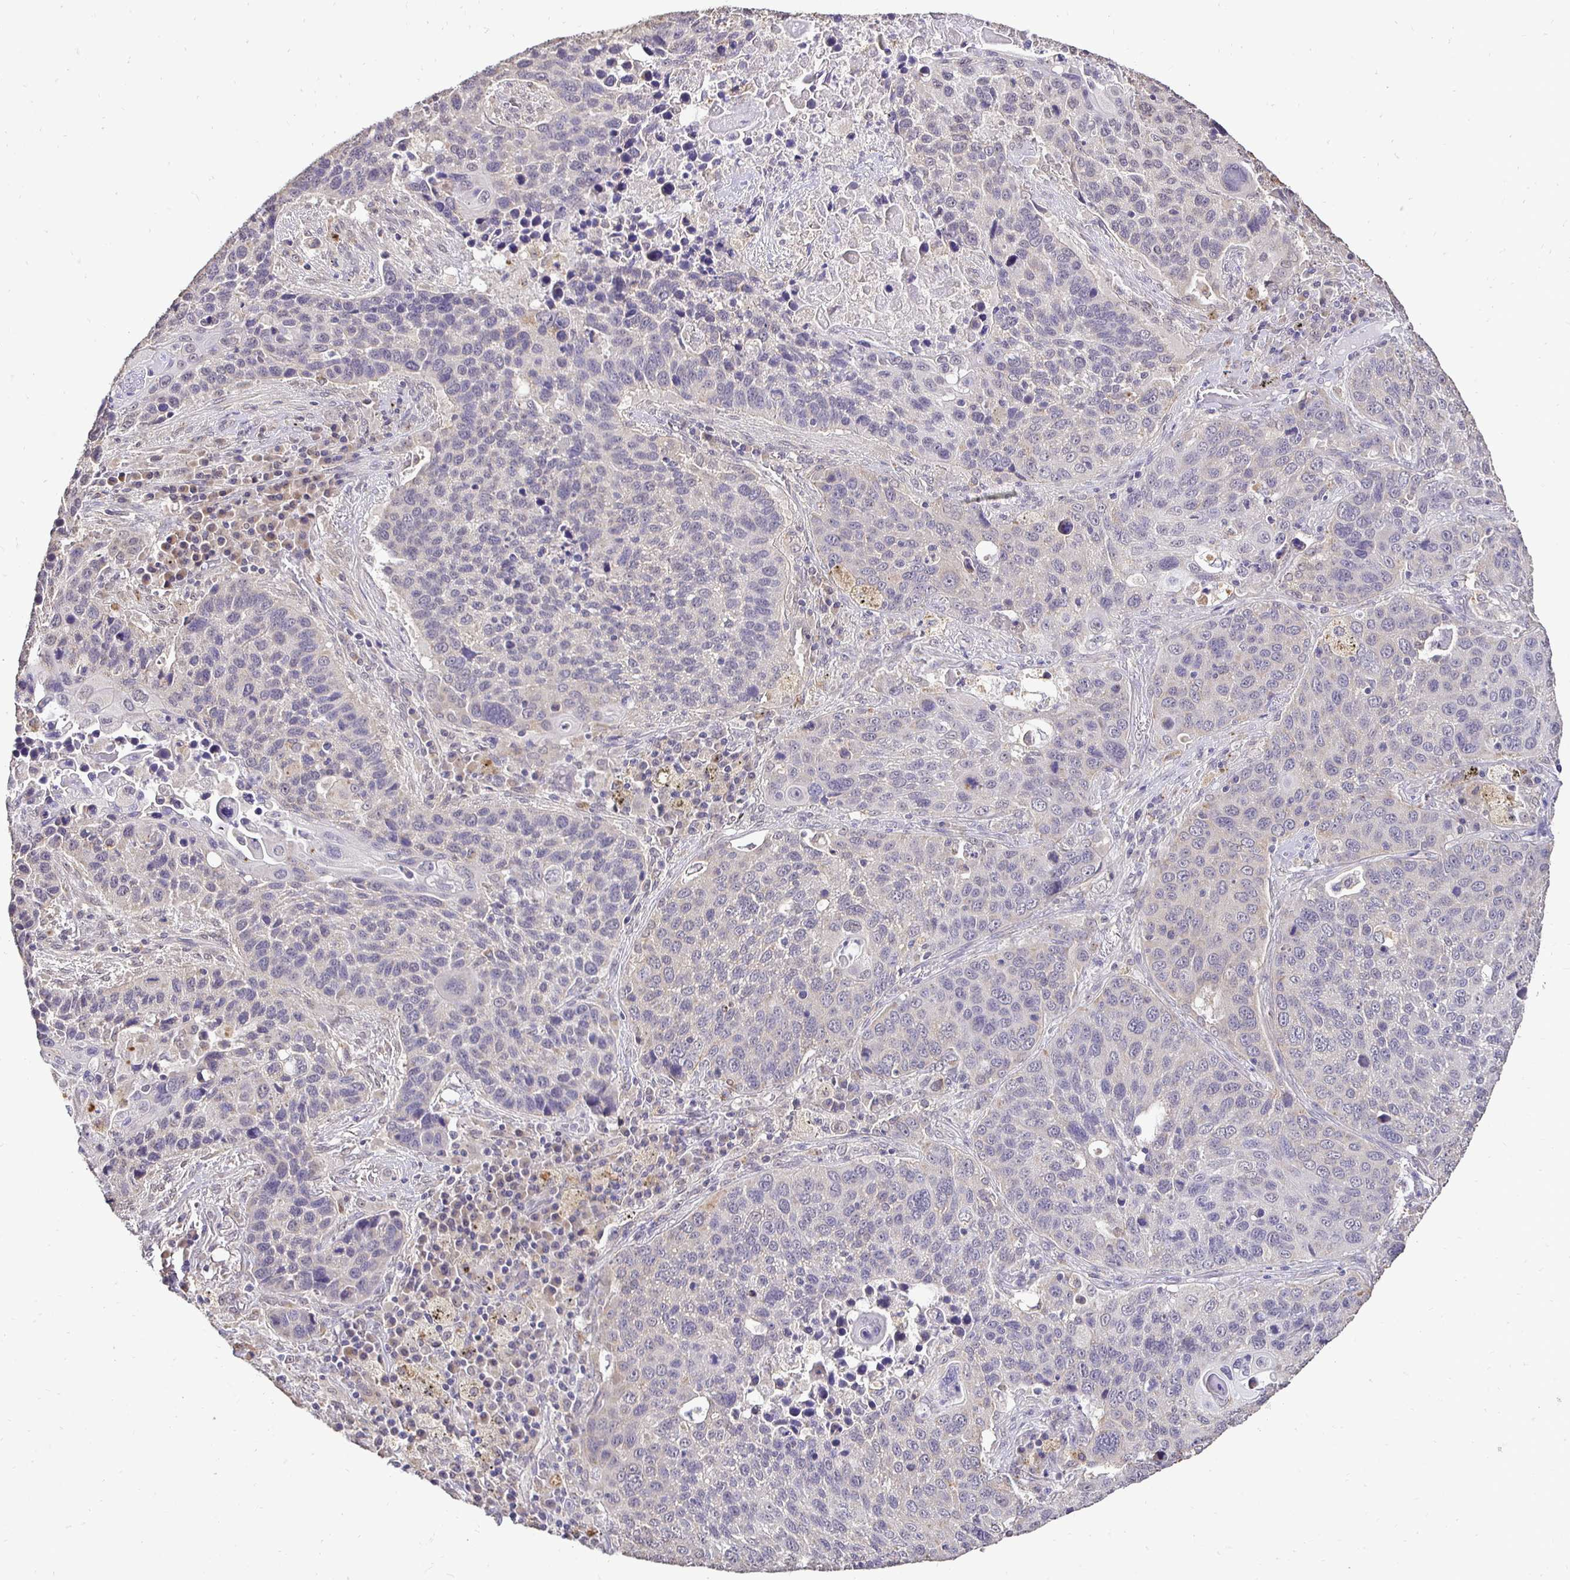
{"staining": {"intensity": "negative", "quantity": "none", "location": "none"}, "tissue": "lung cancer", "cell_type": "Tumor cells", "image_type": "cancer", "snomed": [{"axis": "morphology", "description": "Squamous cell carcinoma, NOS"}, {"axis": "topography", "description": "Lung"}], "caption": "The image displays no staining of tumor cells in lung cancer.", "gene": "RHEBL1", "patient": {"sex": "male", "age": 68}}